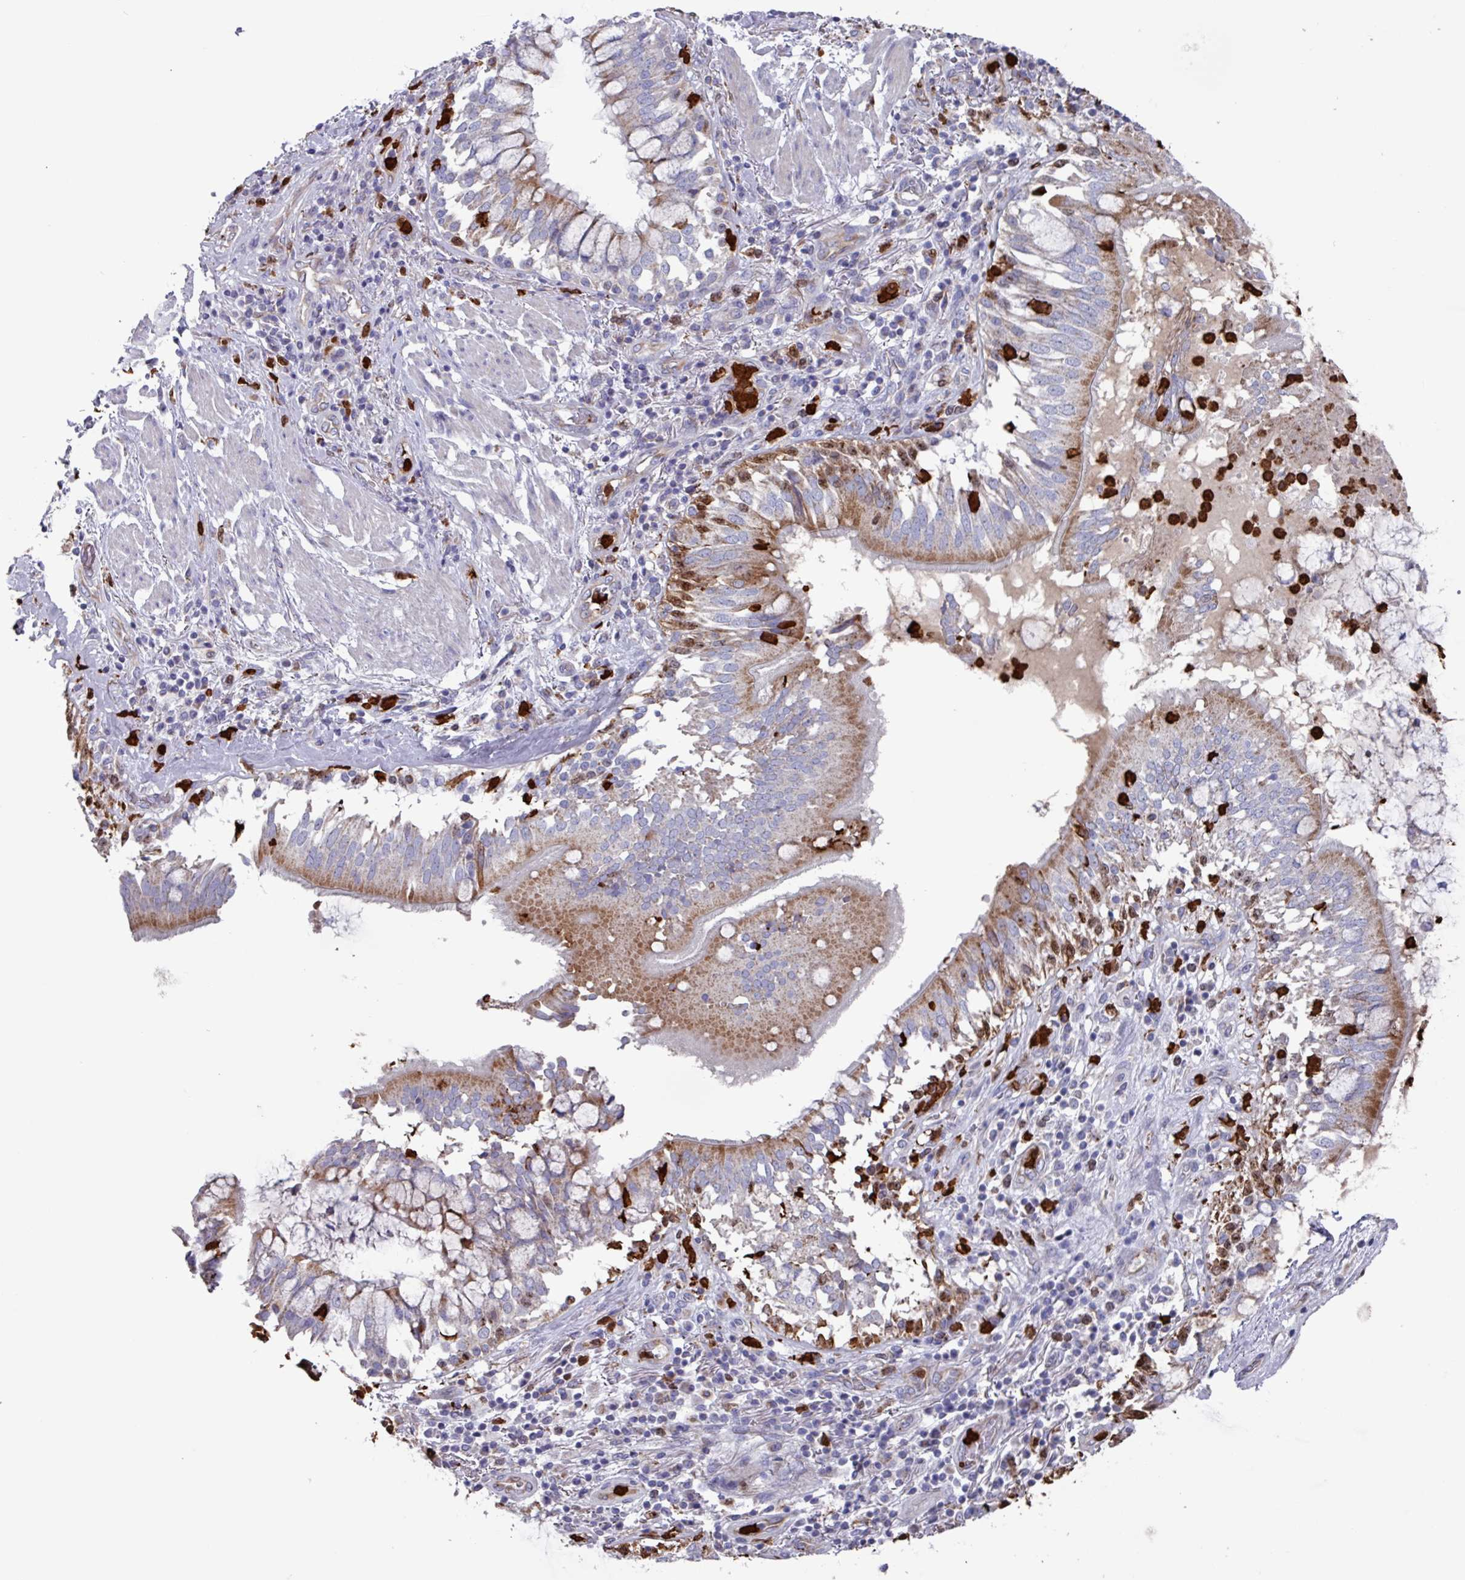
{"staining": {"intensity": "weak", "quantity": "25%-75%", "location": "cytoplasmic/membranous"}, "tissue": "adipose tissue", "cell_type": "Adipocytes", "image_type": "normal", "snomed": [{"axis": "morphology", "description": "Normal tissue, NOS"}, {"axis": "morphology", "description": "Squamous cell carcinoma, NOS"}, {"axis": "topography", "description": "Bronchus"}, {"axis": "topography", "description": "Lung"}], "caption": "A micrograph of human adipose tissue stained for a protein exhibits weak cytoplasmic/membranous brown staining in adipocytes. The staining was performed using DAB (3,3'-diaminobenzidine) to visualize the protein expression in brown, while the nuclei were stained in blue with hematoxylin (Magnification: 20x).", "gene": "UQCC2", "patient": {"sex": "male", "age": 64}}